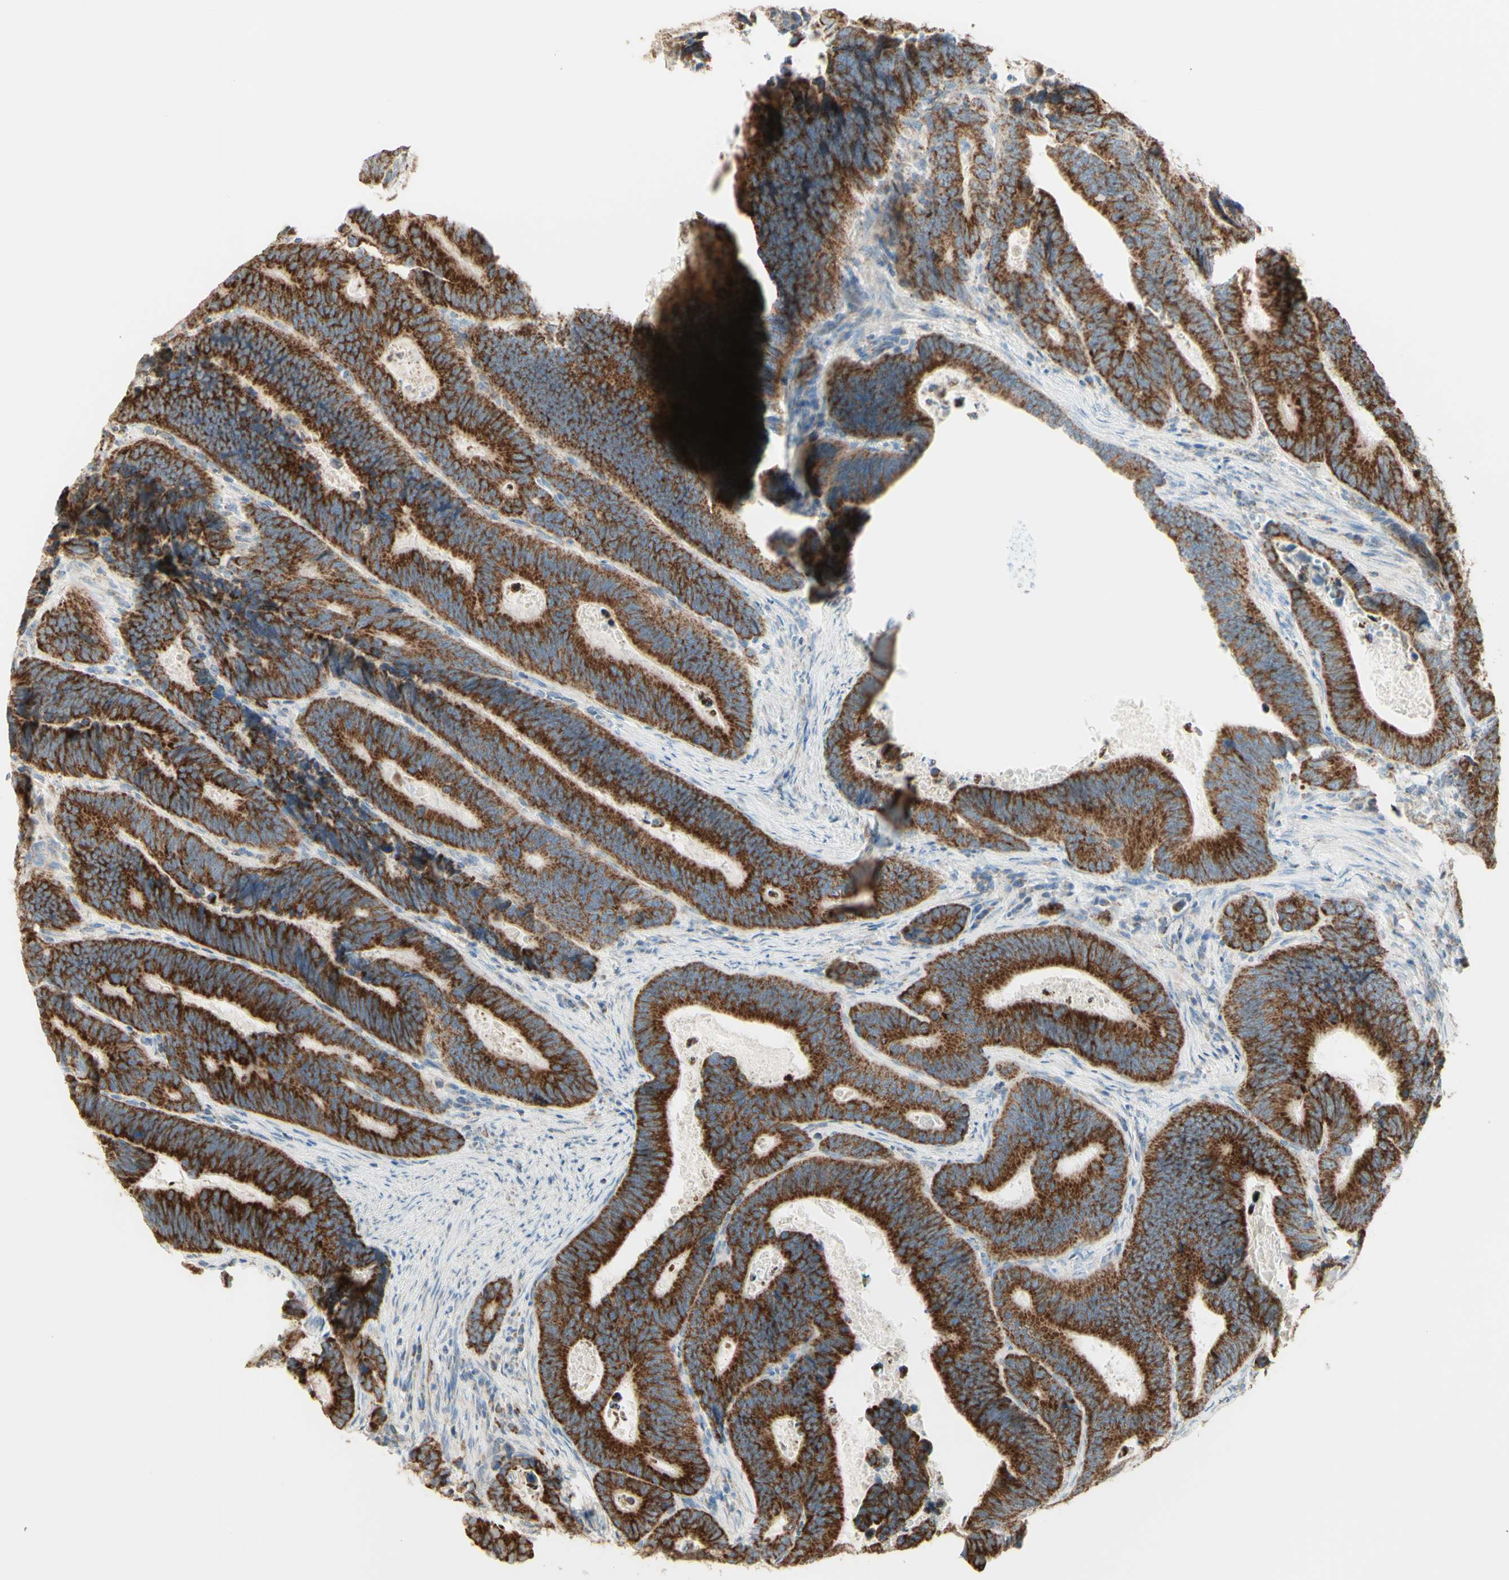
{"staining": {"intensity": "moderate", "quantity": ">75%", "location": "cytoplasmic/membranous"}, "tissue": "colorectal cancer", "cell_type": "Tumor cells", "image_type": "cancer", "snomed": [{"axis": "morphology", "description": "Inflammation, NOS"}, {"axis": "morphology", "description": "Adenocarcinoma, NOS"}, {"axis": "topography", "description": "Colon"}], "caption": "Tumor cells show medium levels of moderate cytoplasmic/membranous staining in approximately >75% of cells in human adenocarcinoma (colorectal). (DAB IHC with brightfield microscopy, high magnification).", "gene": "LETM1", "patient": {"sex": "male", "age": 72}}